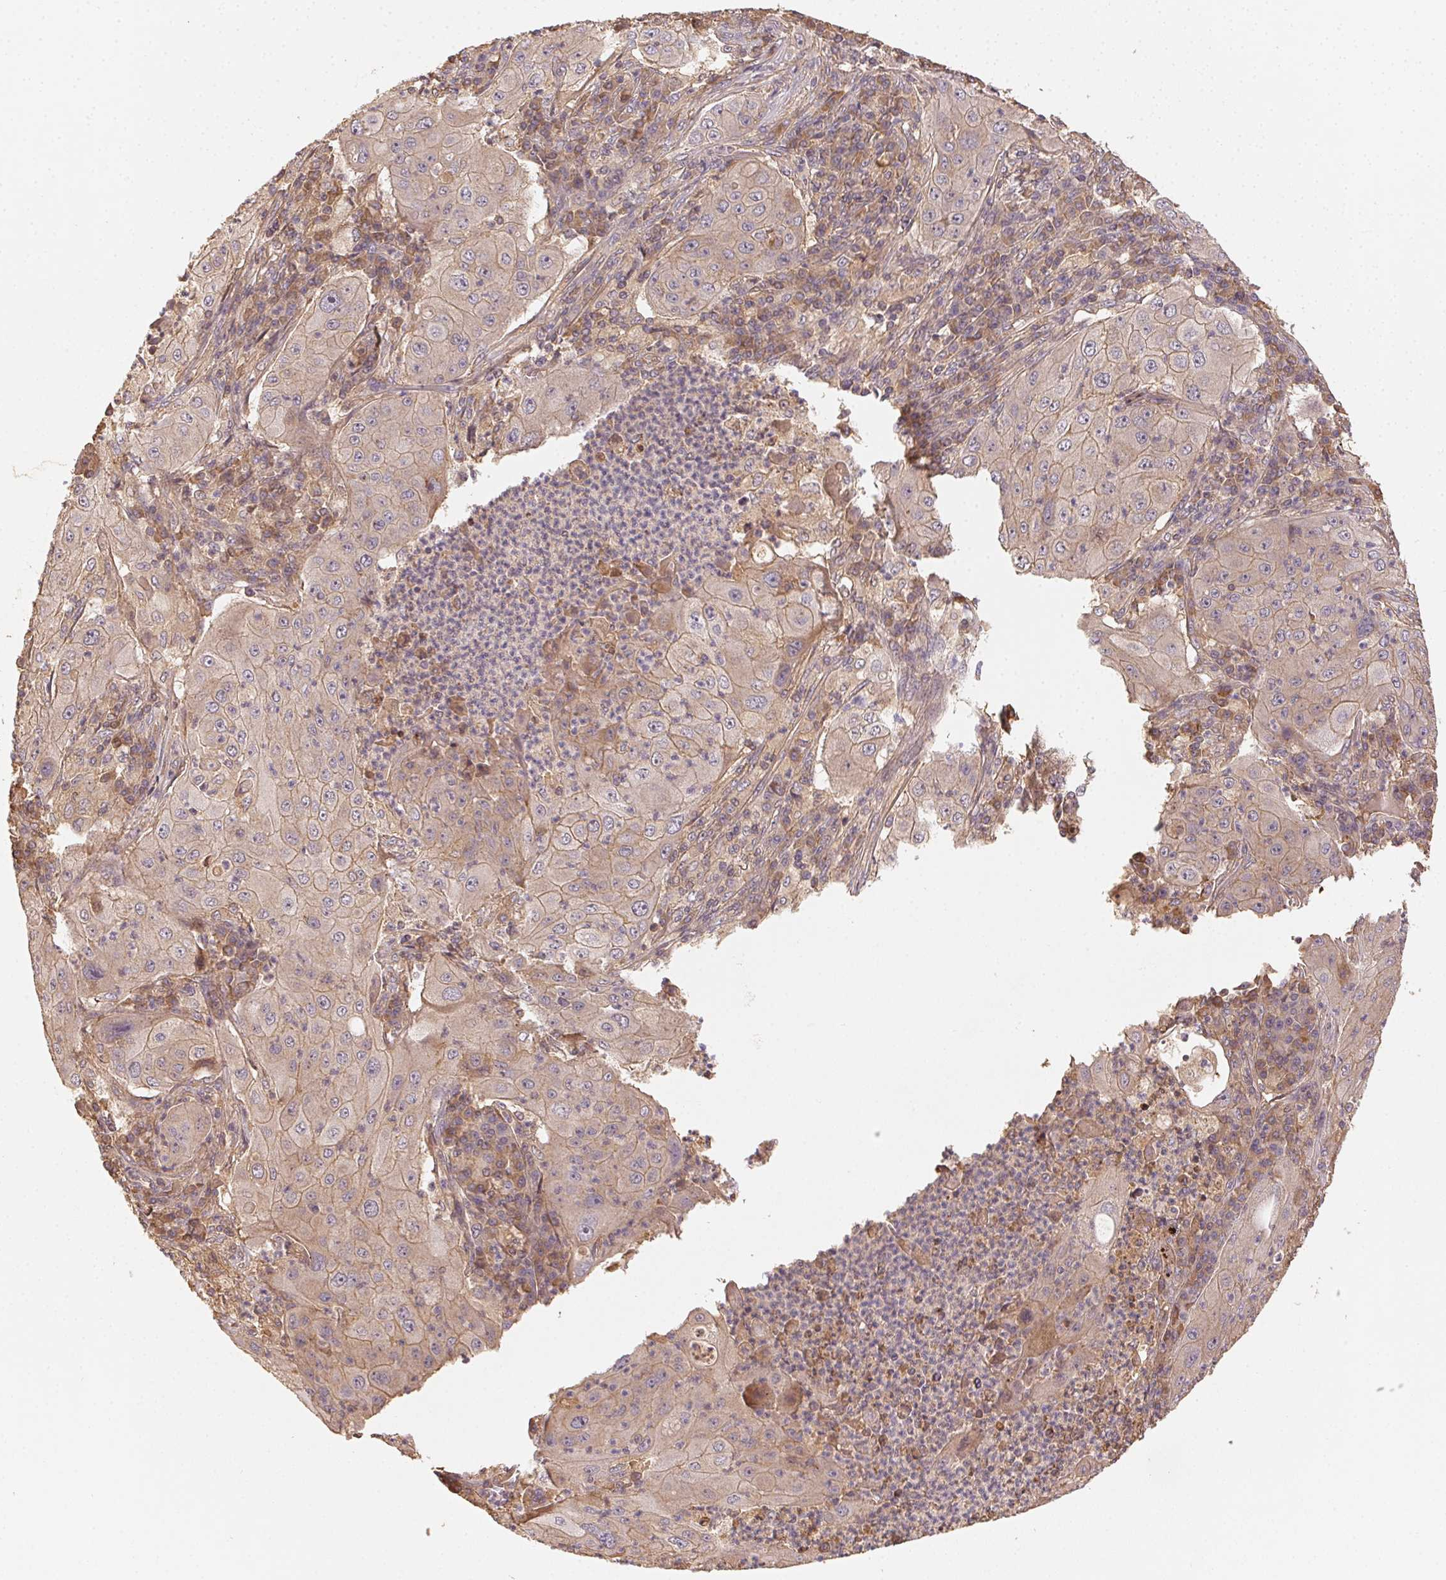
{"staining": {"intensity": "weak", "quantity": "25%-75%", "location": "cytoplasmic/membranous"}, "tissue": "lung cancer", "cell_type": "Tumor cells", "image_type": "cancer", "snomed": [{"axis": "morphology", "description": "Squamous cell carcinoma, NOS"}, {"axis": "topography", "description": "Lung"}], "caption": "Lung squamous cell carcinoma stained with IHC demonstrates weak cytoplasmic/membranous staining in about 25%-75% of tumor cells. The protein of interest is shown in brown color, while the nuclei are stained blue.", "gene": "RALA", "patient": {"sex": "female", "age": 59}}